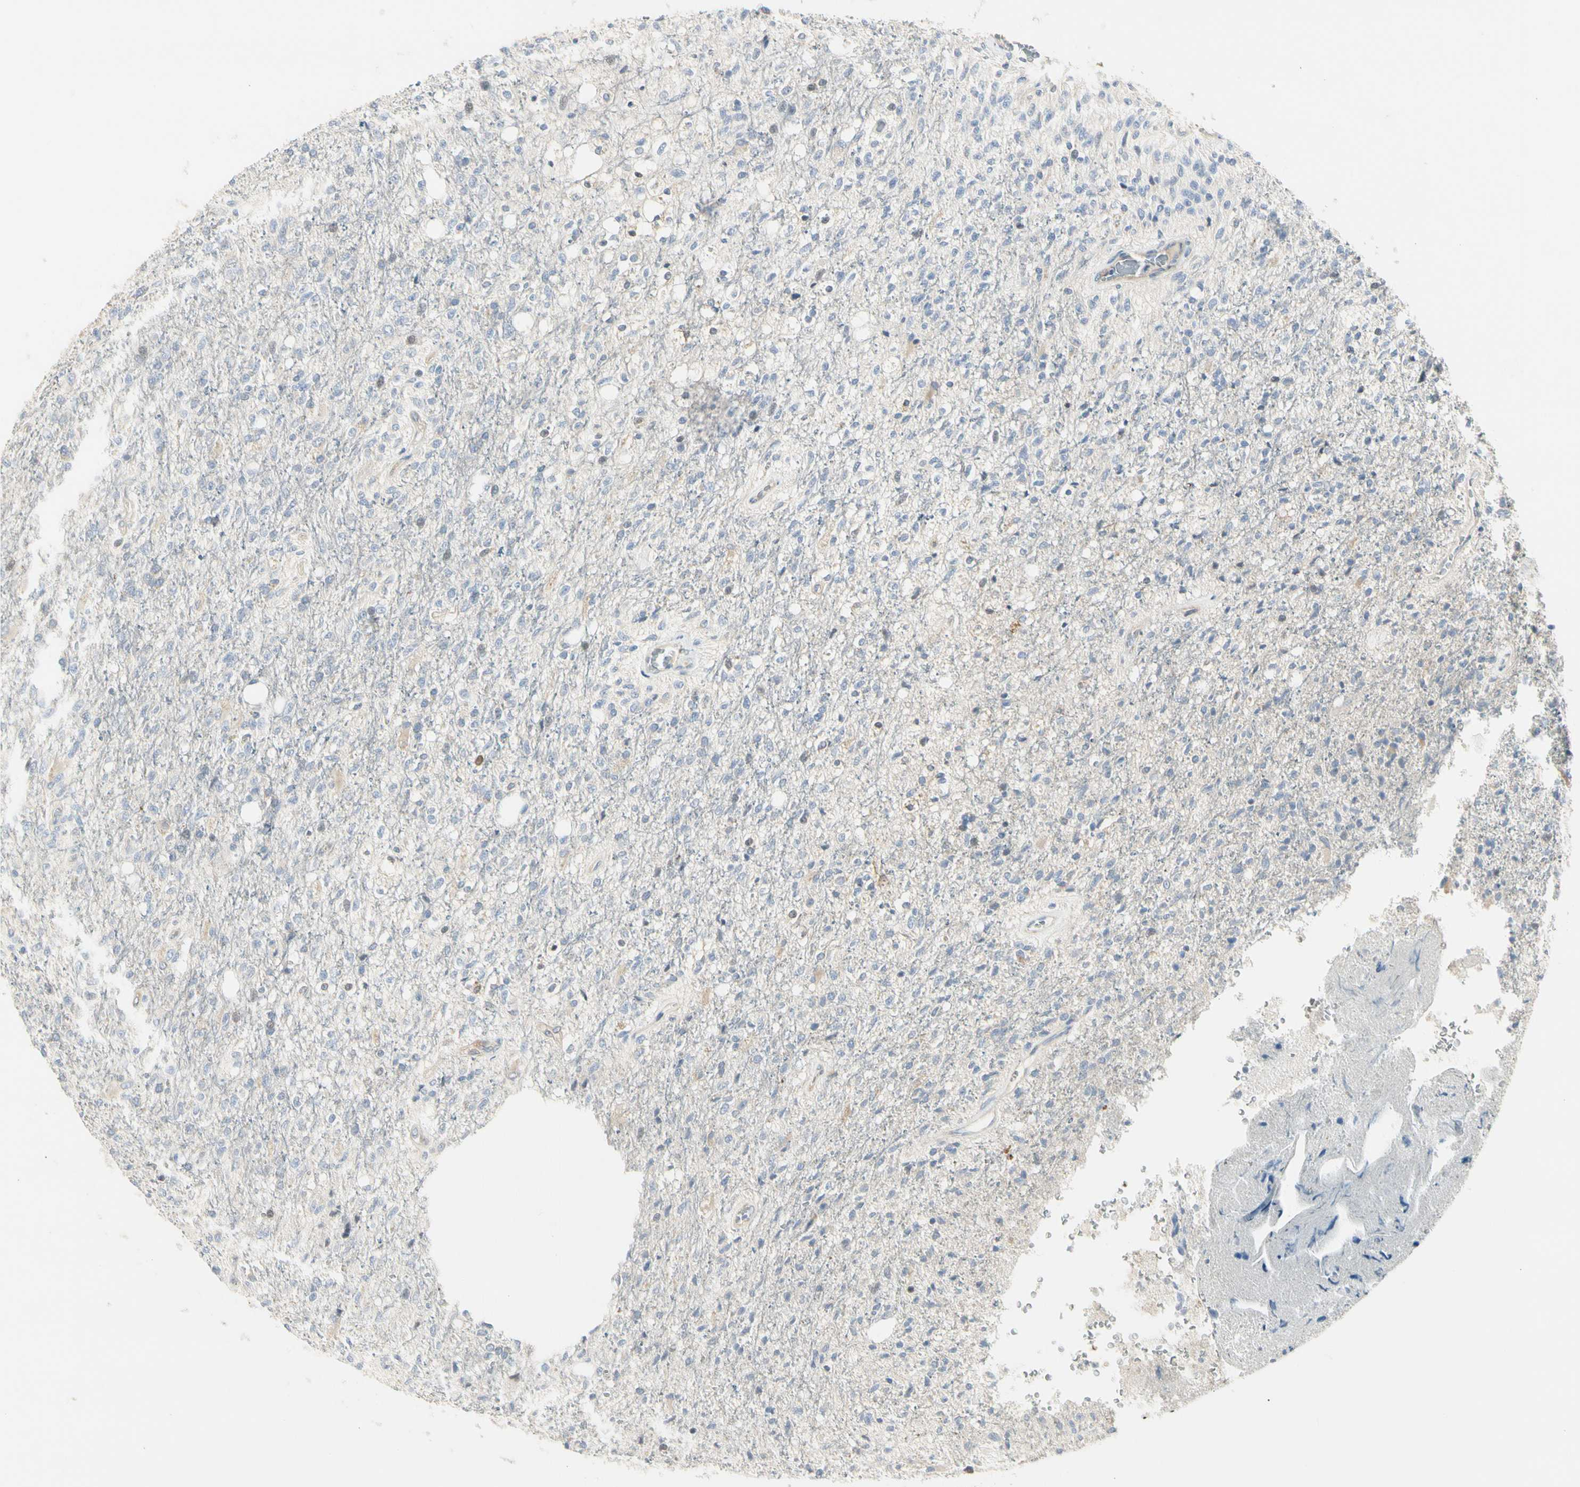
{"staining": {"intensity": "negative", "quantity": "none", "location": "none"}, "tissue": "glioma", "cell_type": "Tumor cells", "image_type": "cancer", "snomed": [{"axis": "morphology", "description": "Normal tissue, NOS"}, {"axis": "morphology", "description": "Glioma, malignant, High grade"}, {"axis": "topography", "description": "Cerebral cortex"}], "caption": "DAB immunohistochemical staining of human glioma demonstrates no significant expression in tumor cells.", "gene": "NFKB2", "patient": {"sex": "male", "age": 77}}